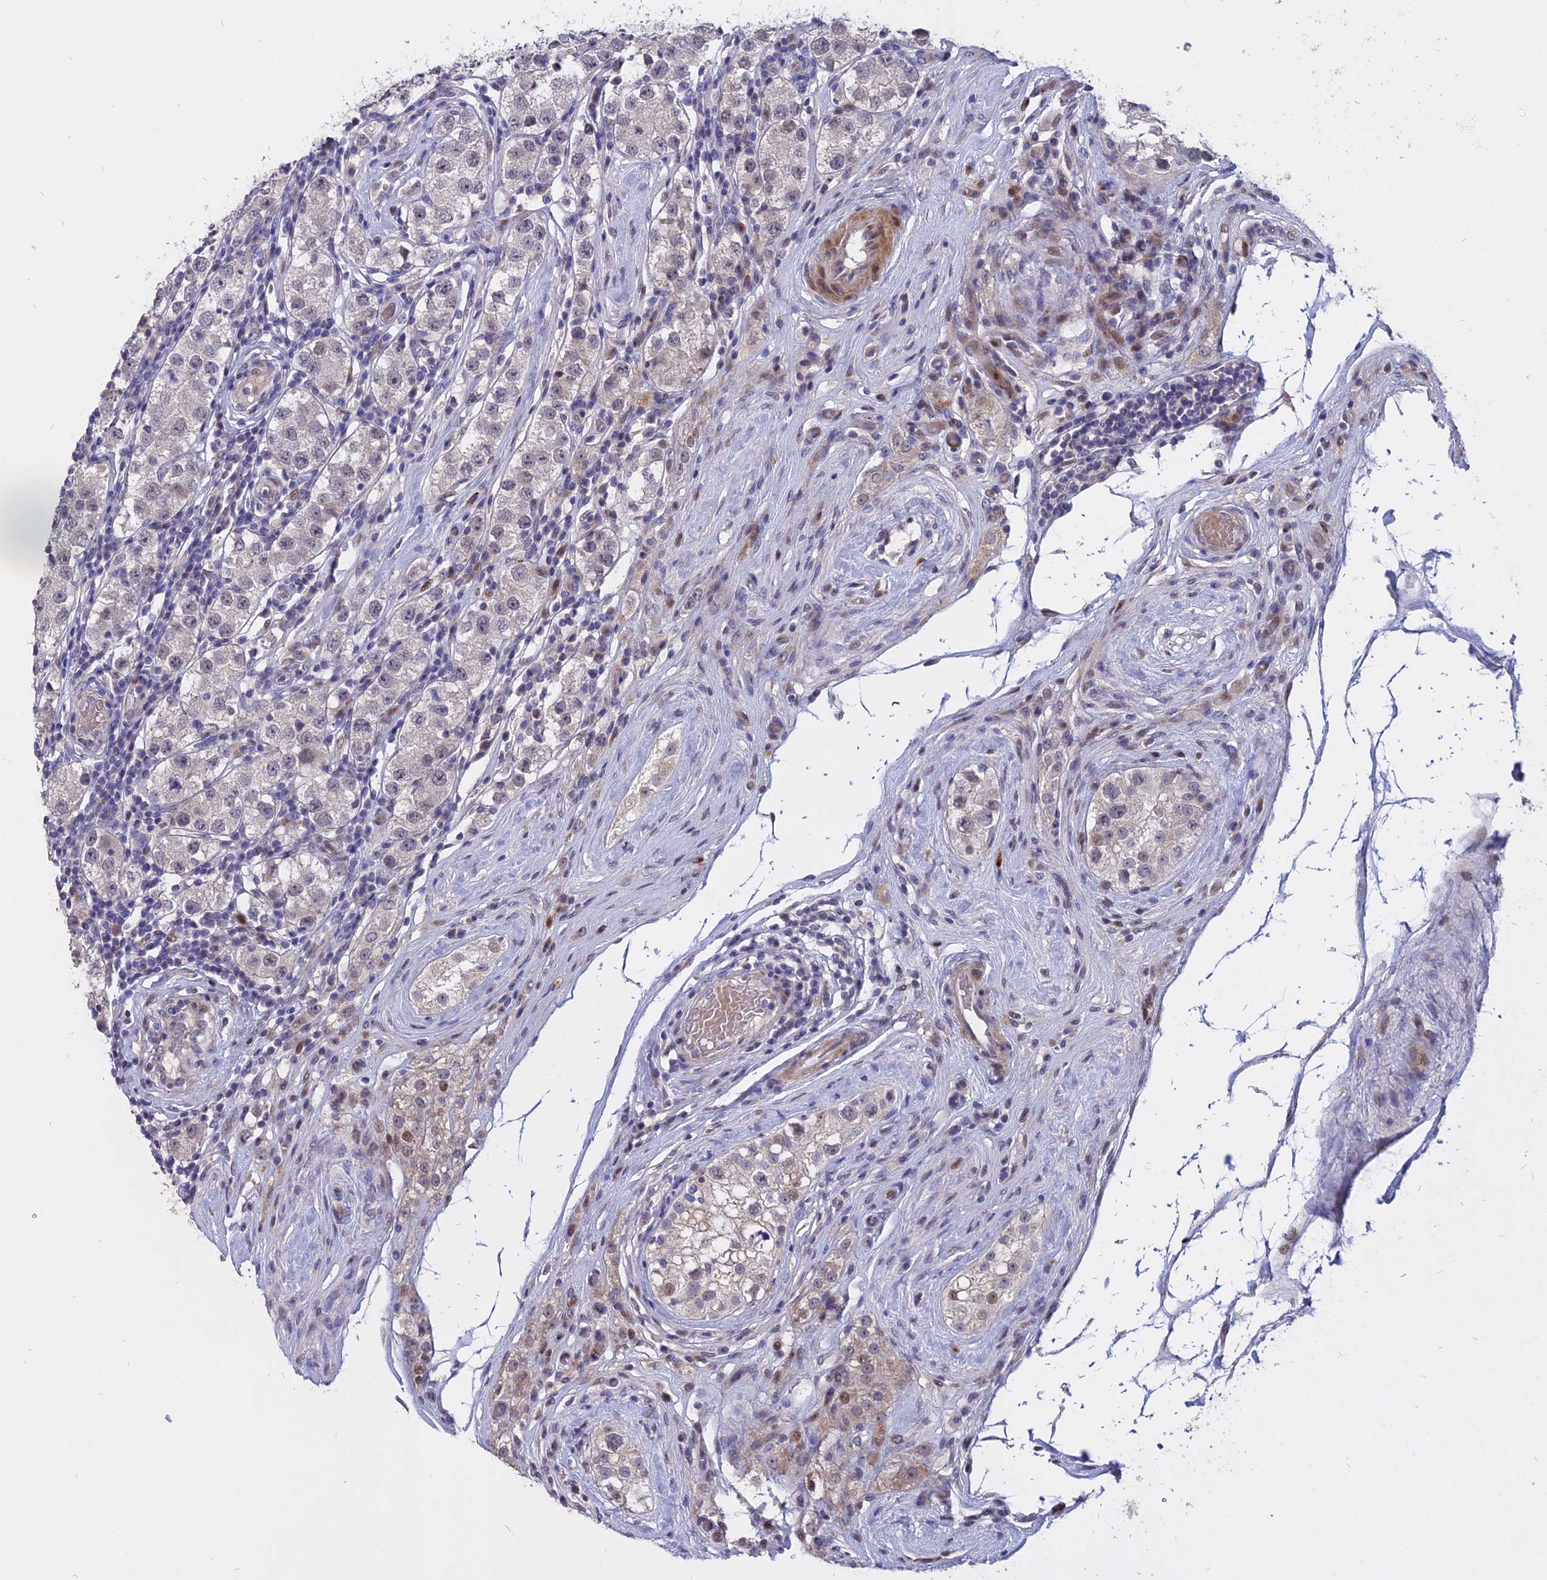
{"staining": {"intensity": "weak", "quantity": "<25%", "location": "nuclear"}, "tissue": "testis cancer", "cell_type": "Tumor cells", "image_type": "cancer", "snomed": [{"axis": "morphology", "description": "Seminoma, NOS"}, {"axis": "topography", "description": "Testis"}], "caption": "Tumor cells are negative for protein expression in human testis cancer (seminoma).", "gene": "TMEM263", "patient": {"sex": "male", "age": 34}}